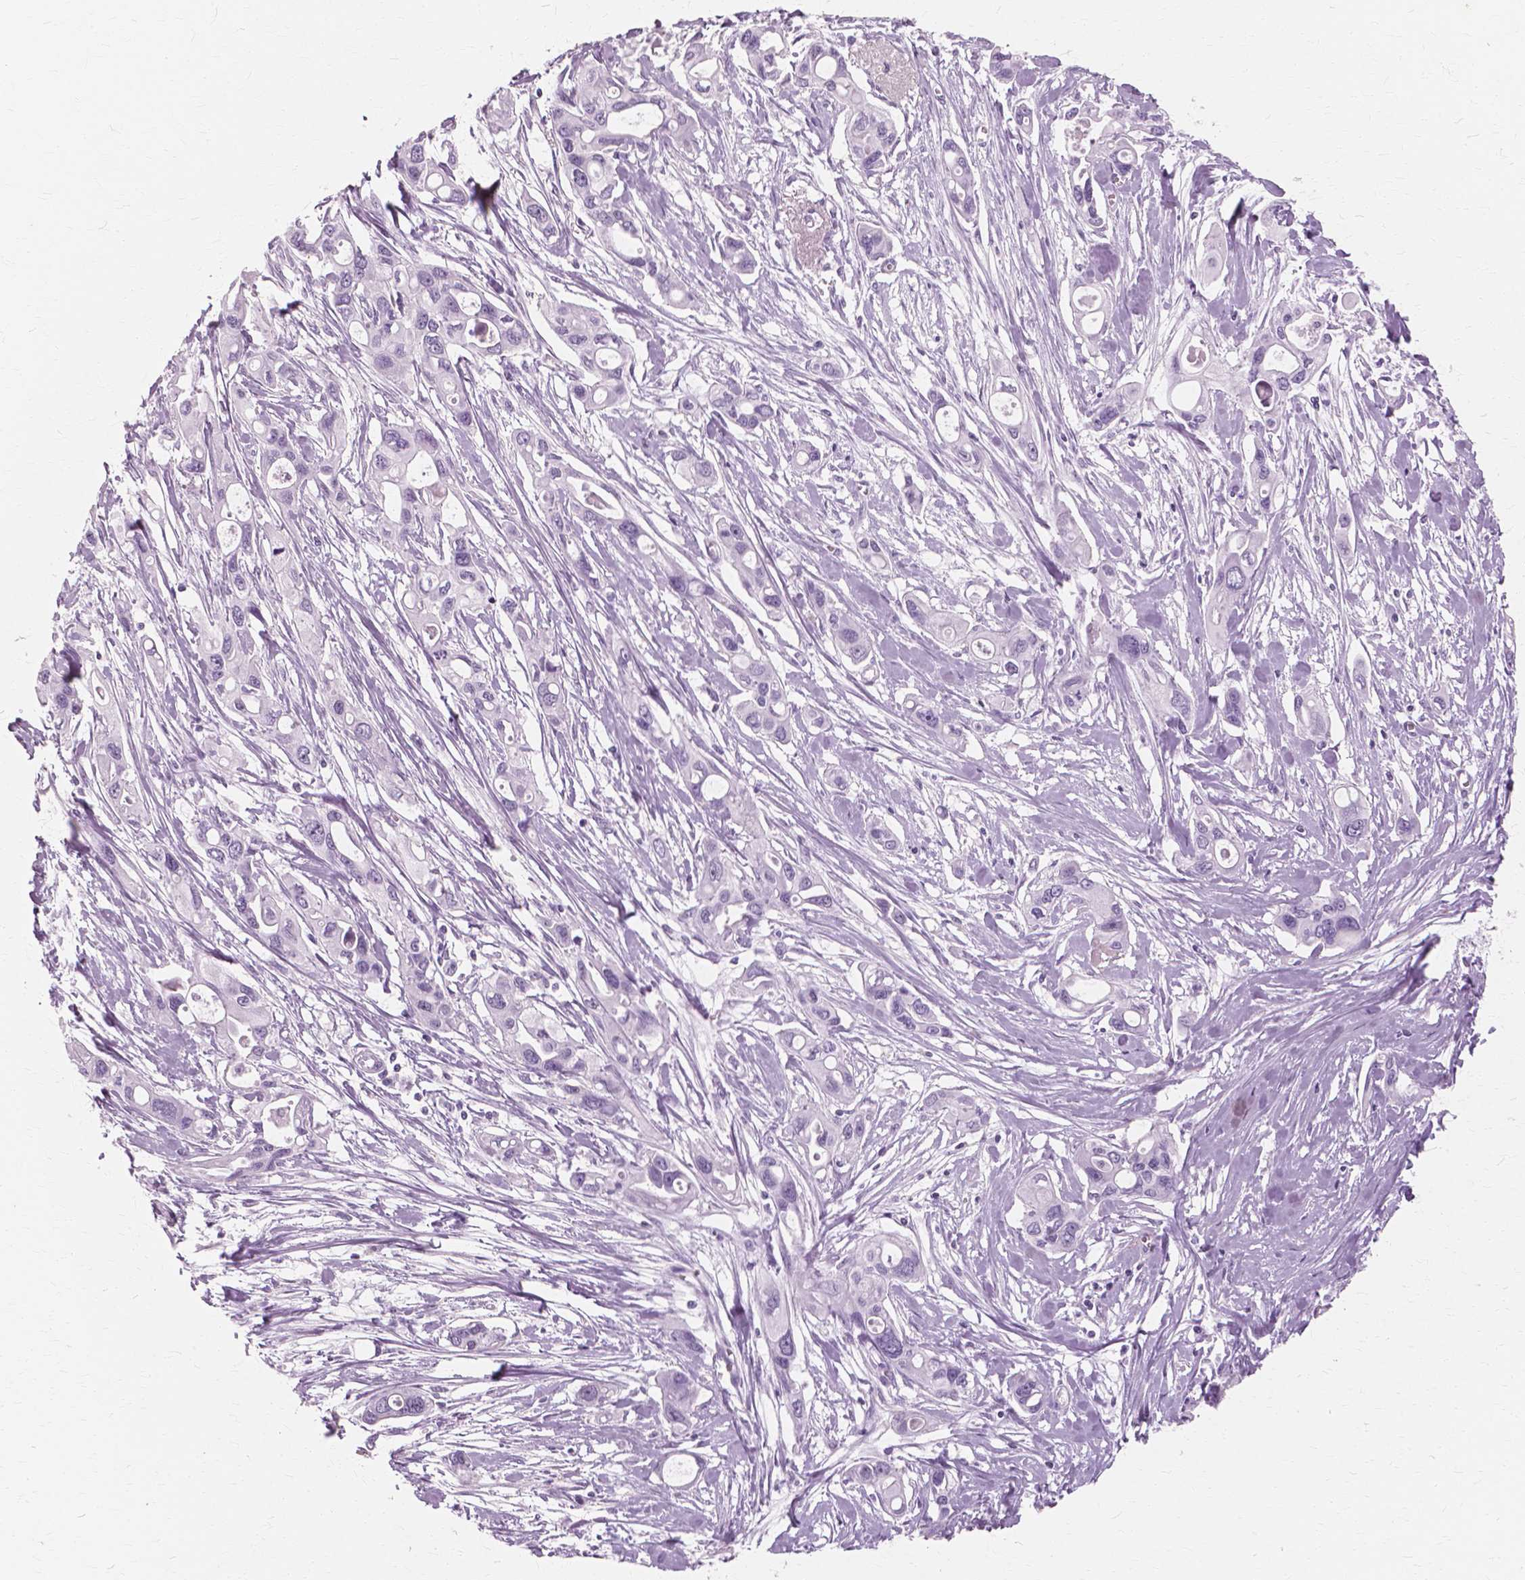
{"staining": {"intensity": "negative", "quantity": "none", "location": "none"}, "tissue": "pancreatic cancer", "cell_type": "Tumor cells", "image_type": "cancer", "snomed": [{"axis": "morphology", "description": "Adenocarcinoma, NOS"}, {"axis": "topography", "description": "Pancreas"}], "caption": "Immunohistochemical staining of pancreatic cancer (adenocarcinoma) demonstrates no significant staining in tumor cells. The staining was performed using DAB to visualize the protein expression in brown, while the nuclei were stained in blue with hematoxylin (Magnification: 20x).", "gene": "SFTPD", "patient": {"sex": "male", "age": 60}}